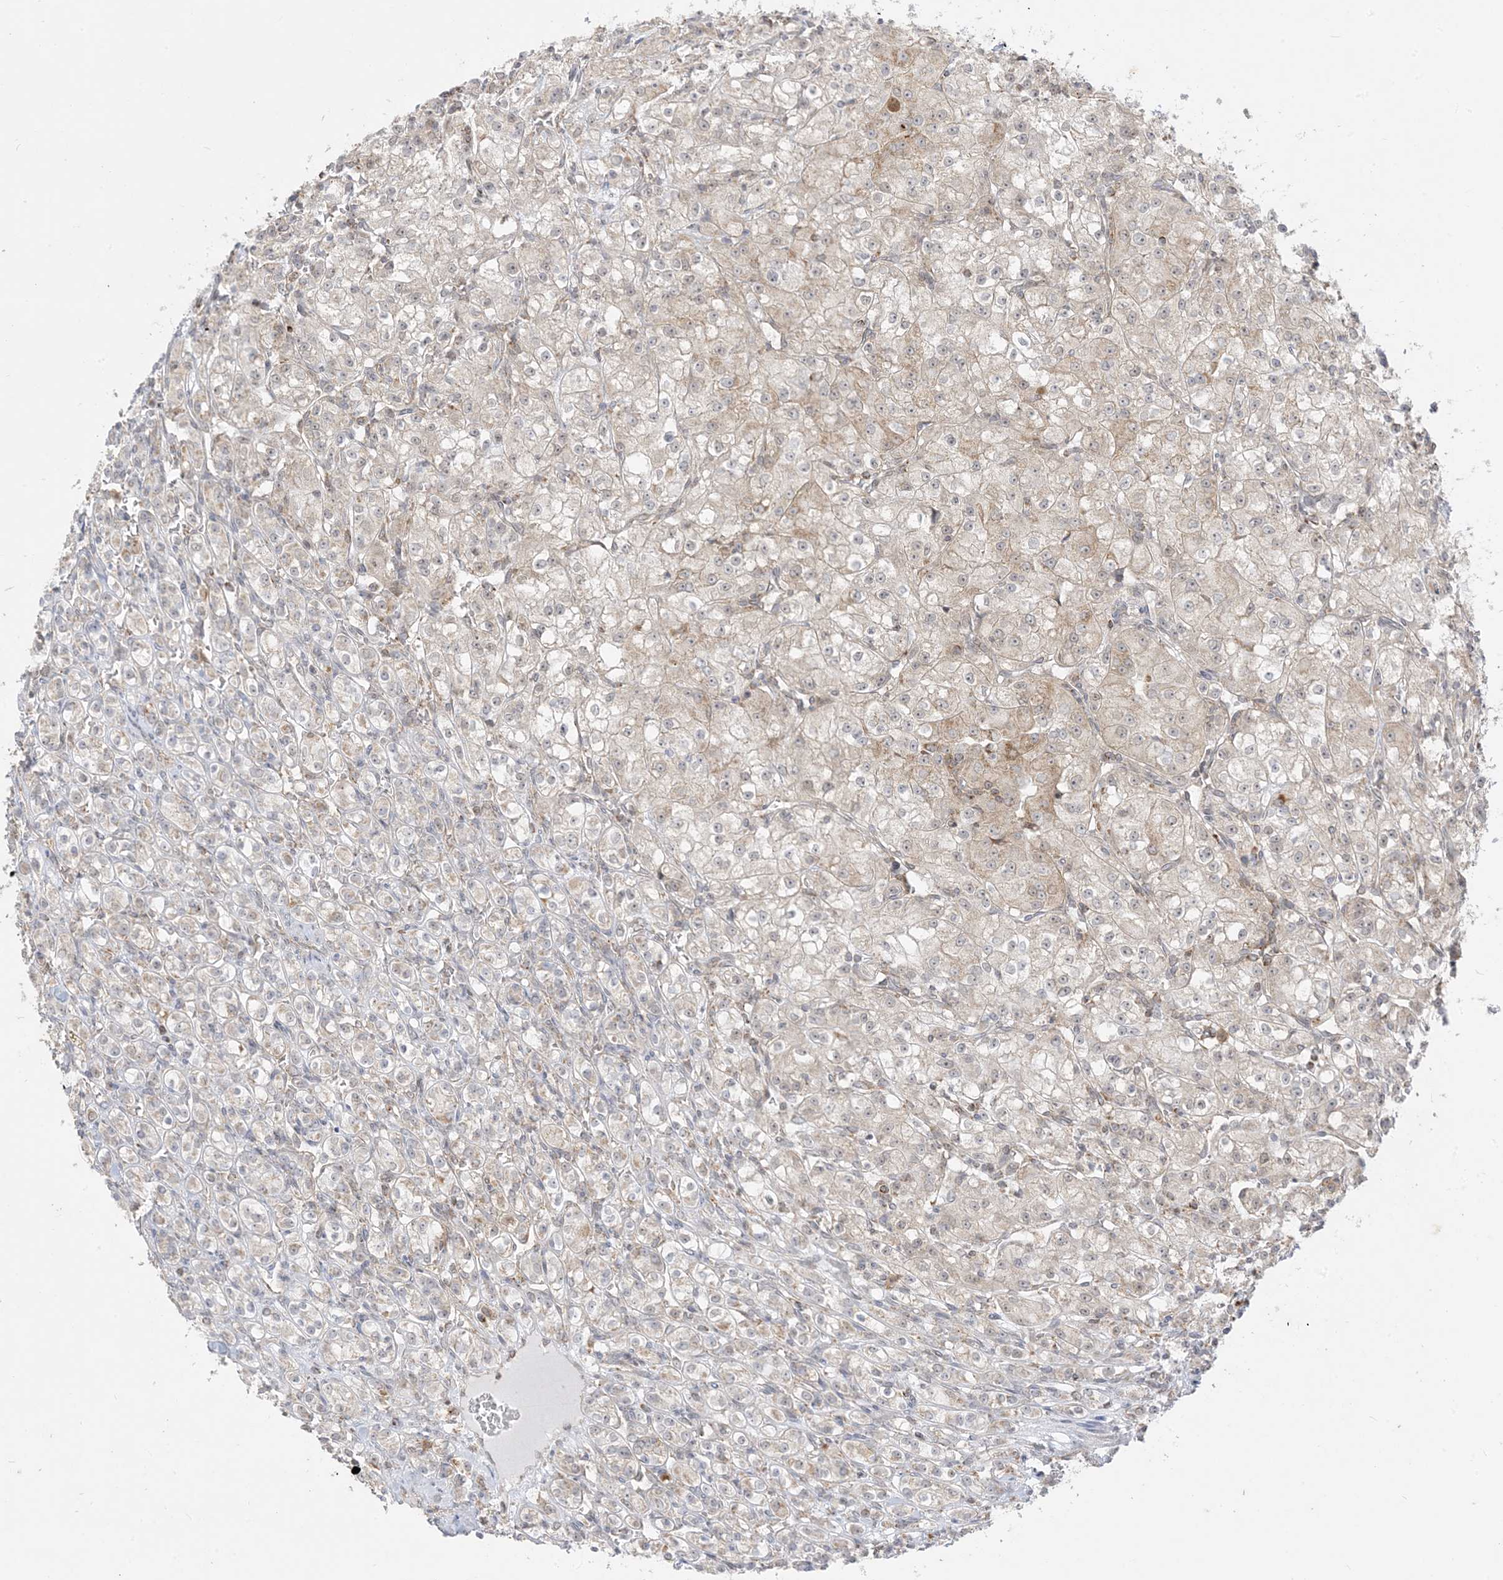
{"staining": {"intensity": "weak", "quantity": "<25%", "location": "cytoplasmic/membranous"}, "tissue": "renal cancer", "cell_type": "Tumor cells", "image_type": "cancer", "snomed": [{"axis": "morphology", "description": "Adenocarcinoma, NOS"}, {"axis": "topography", "description": "Kidney"}], "caption": "The IHC image has no significant expression in tumor cells of renal adenocarcinoma tissue. The staining was performed using DAB (3,3'-diaminobenzidine) to visualize the protein expression in brown, while the nuclei were stained in blue with hematoxylin (Magnification: 20x).", "gene": "KANSL3", "patient": {"sex": "male", "age": 77}}